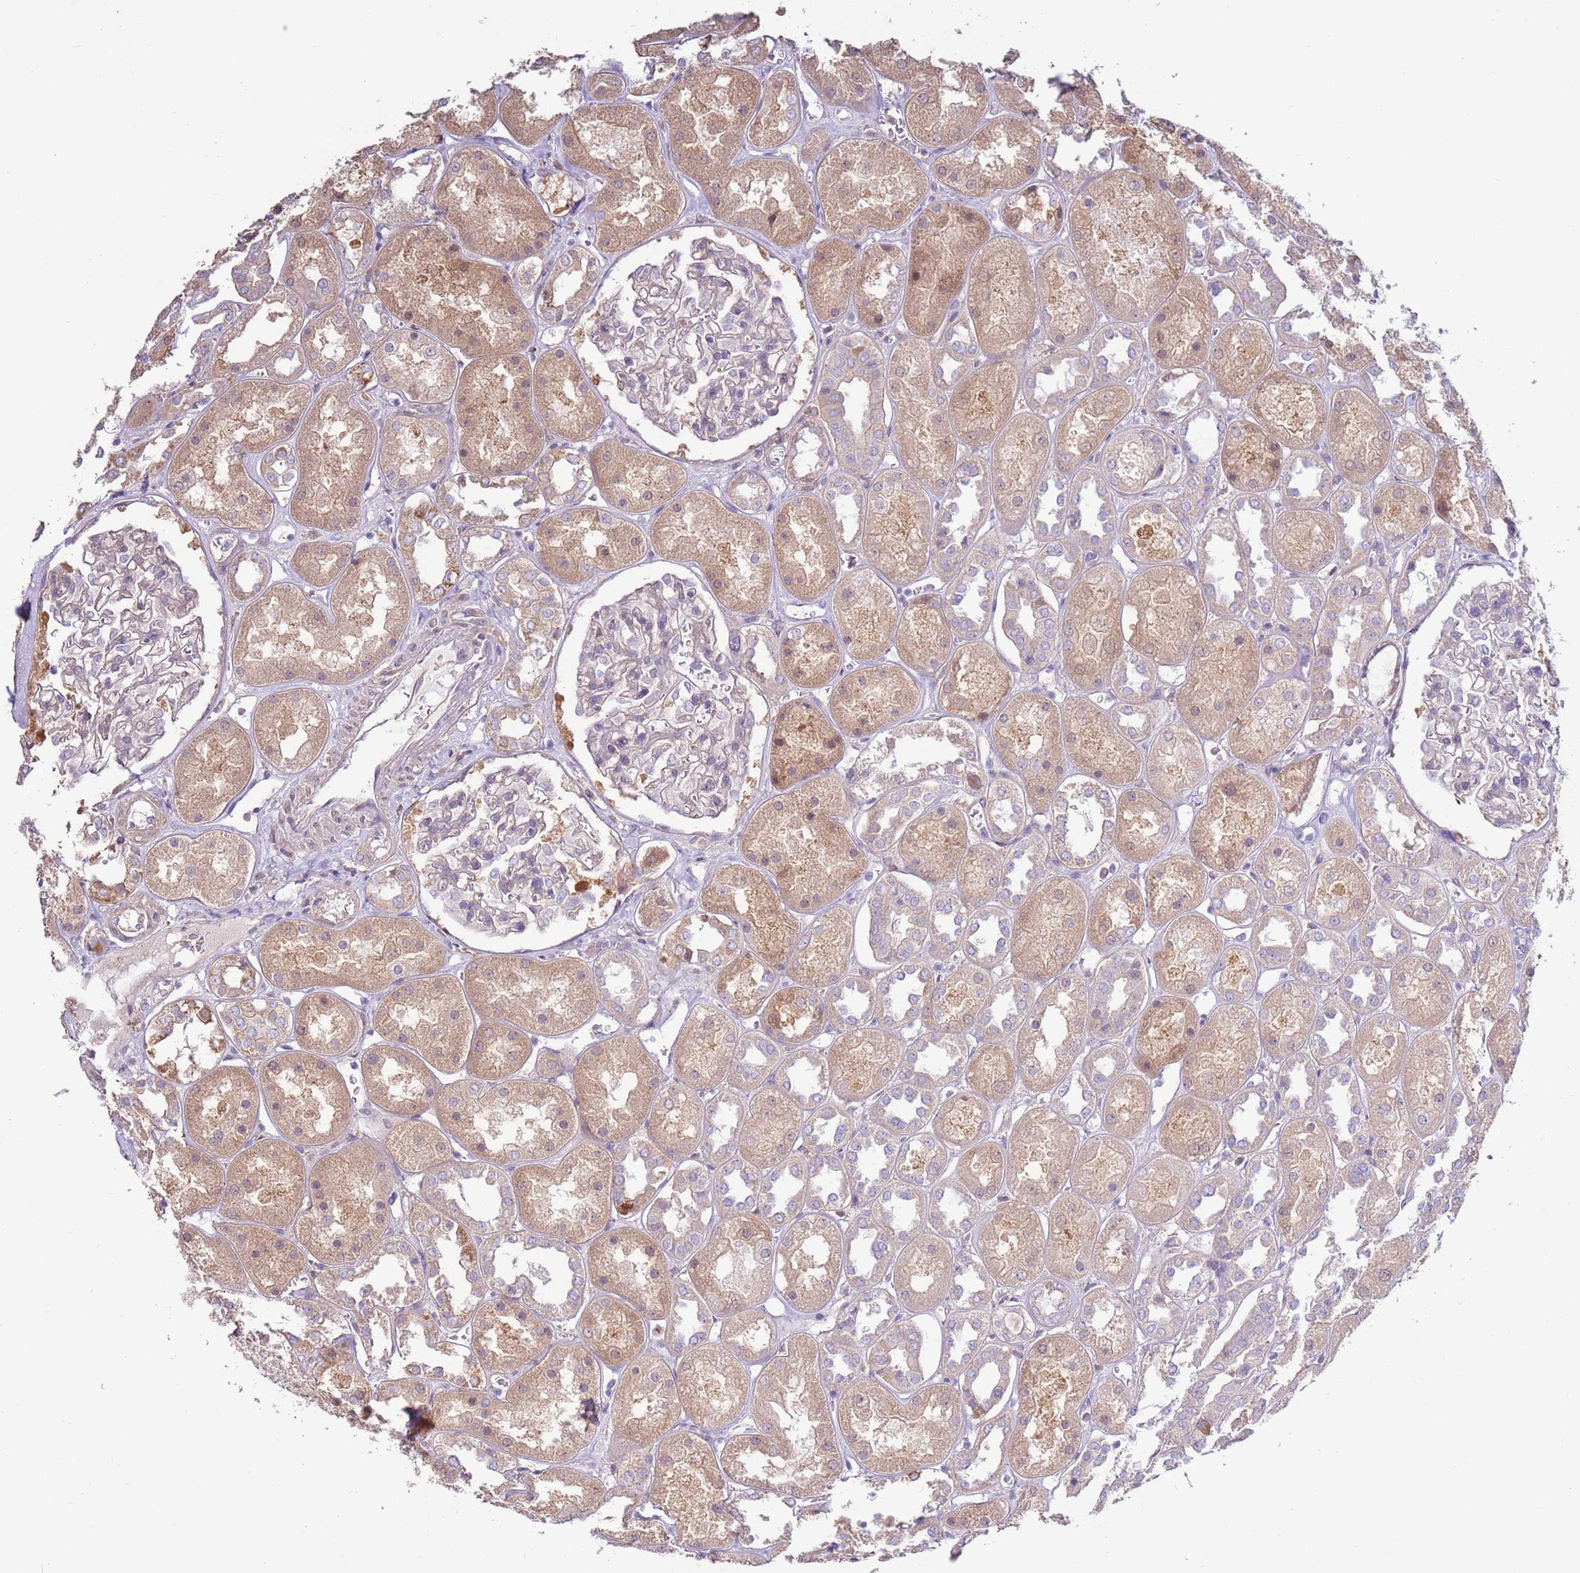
{"staining": {"intensity": "negative", "quantity": "none", "location": "none"}, "tissue": "kidney", "cell_type": "Cells in glomeruli", "image_type": "normal", "snomed": [{"axis": "morphology", "description": "Normal tissue, NOS"}, {"axis": "topography", "description": "Kidney"}], "caption": "This is a histopathology image of IHC staining of benign kidney, which shows no positivity in cells in glomeruli.", "gene": "EVA1B", "patient": {"sex": "male", "age": 70}}